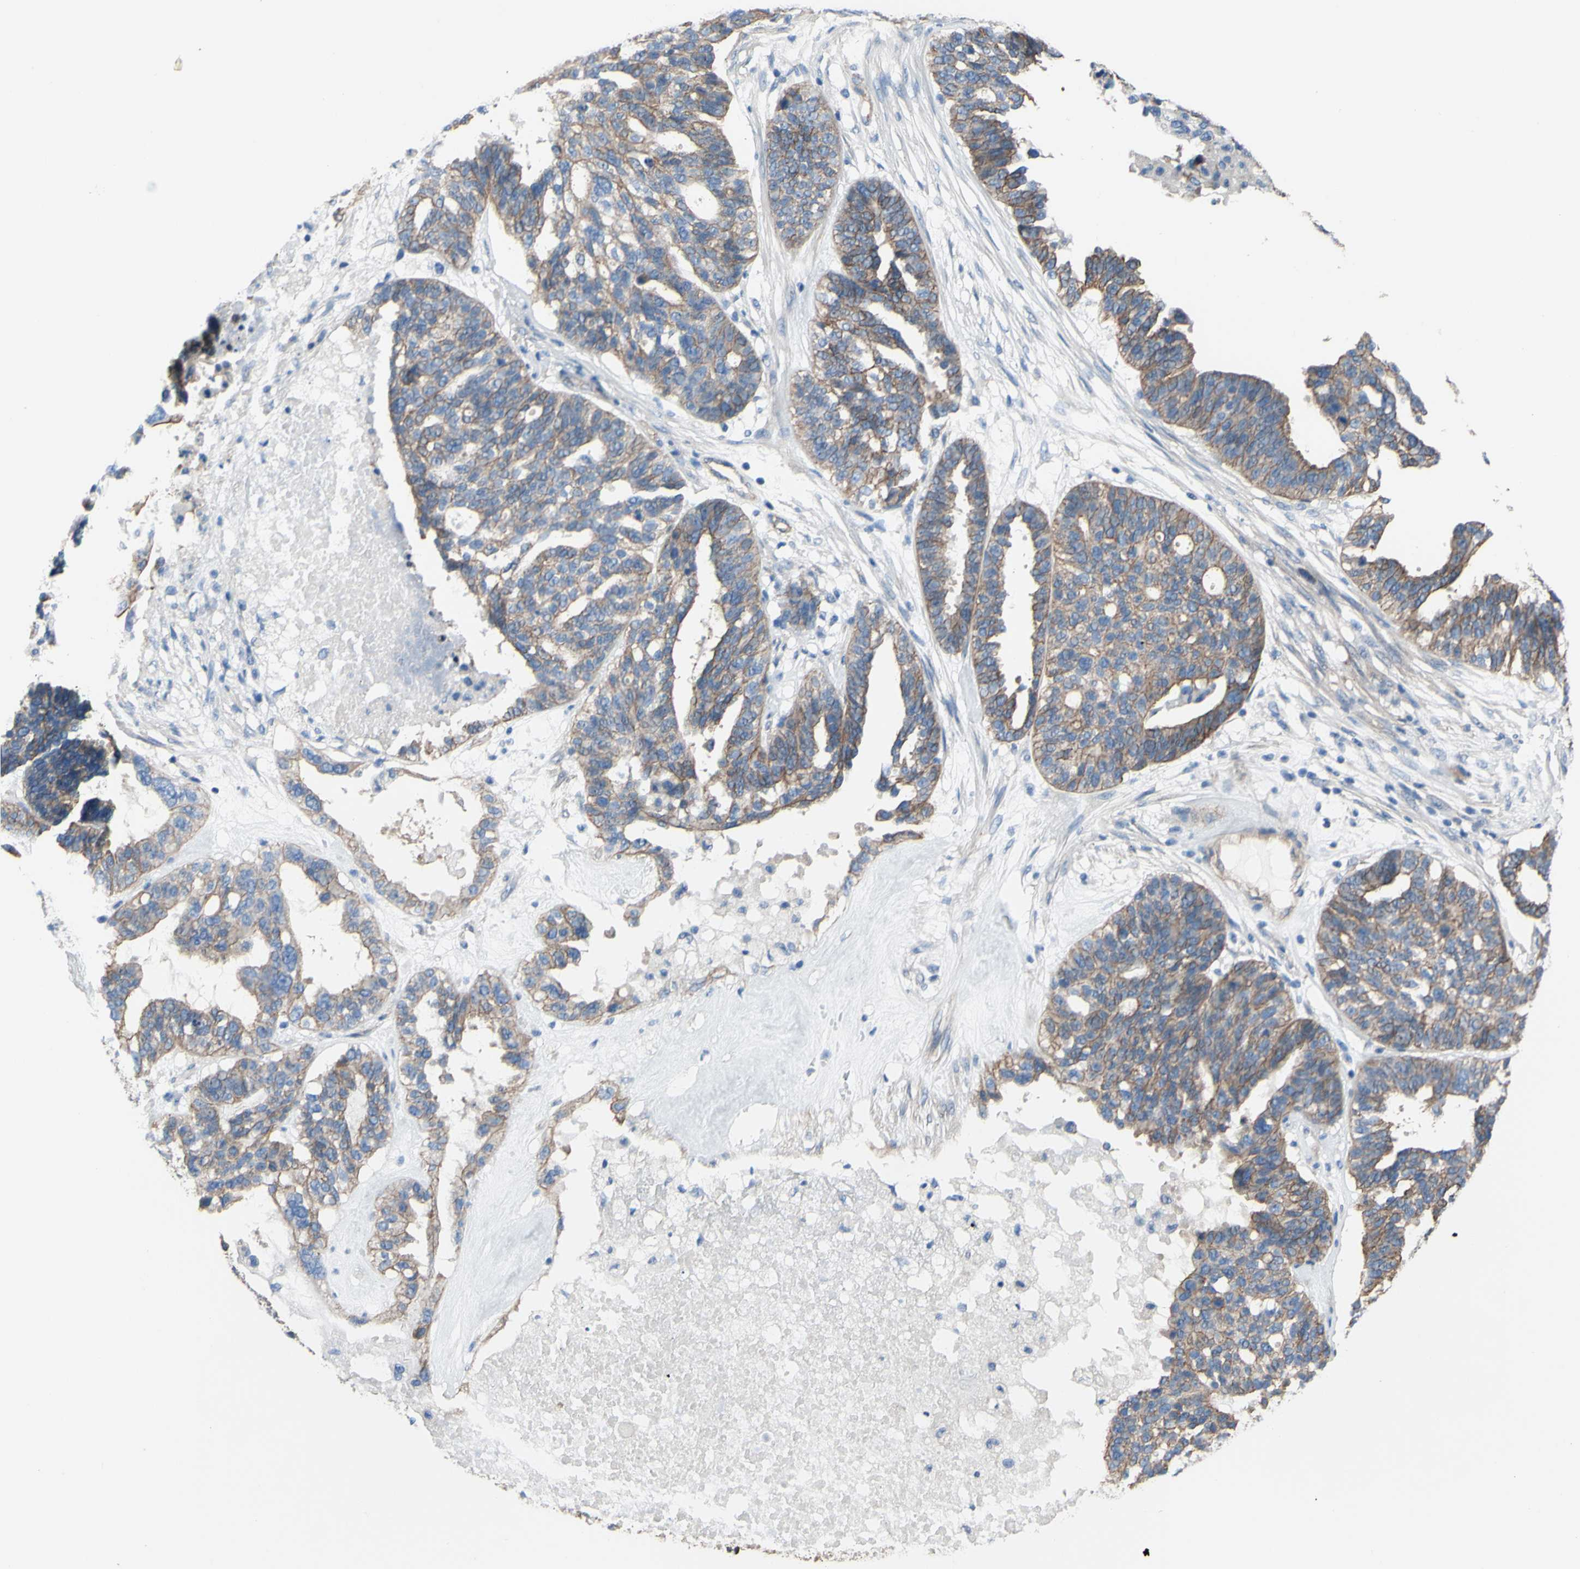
{"staining": {"intensity": "moderate", "quantity": ">75%", "location": "cytoplasmic/membranous"}, "tissue": "ovarian cancer", "cell_type": "Tumor cells", "image_type": "cancer", "snomed": [{"axis": "morphology", "description": "Cystadenocarcinoma, serous, NOS"}, {"axis": "topography", "description": "Ovary"}], "caption": "Approximately >75% of tumor cells in serous cystadenocarcinoma (ovarian) show moderate cytoplasmic/membranous protein staining as visualized by brown immunohistochemical staining.", "gene": "TPBG", "patient": {"sex": "female", "age": 59}}